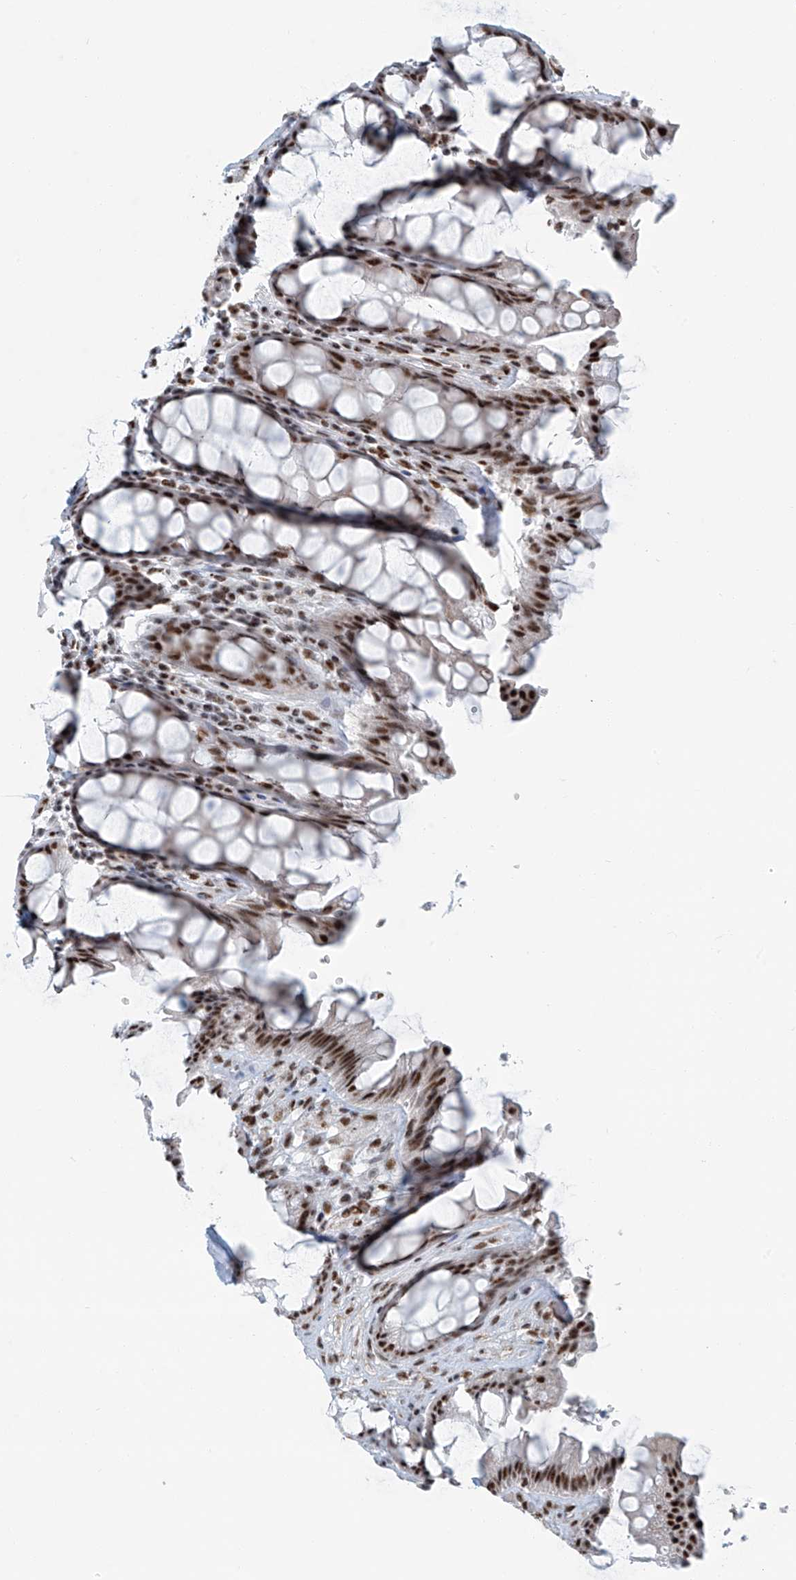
{"staining": {"intensity": "strong", "quantity": ">75%", "location": "nuclear"}, "tissue": "rectum", "cell_type": "Glandular cells", "image_type": "normal", "snomed": [{"axis": "morphology", "description": "Normal tissue, NOS"}, {"axis": "topography", "description": "Rectum"}], "caption": "Immunohistochemistry staining of unremarkable rectum, which demonstrates high levels of strong nuclear staining in about >75% of glandular cells indicating strong nuclear protein expression. The staining was performed using DAB (brown) for protein detection and nuclei were counterstained in hematoxylin (blue).", "gene": "ENSG00000257390", "patient": {"sex": "male", "age": 64}}